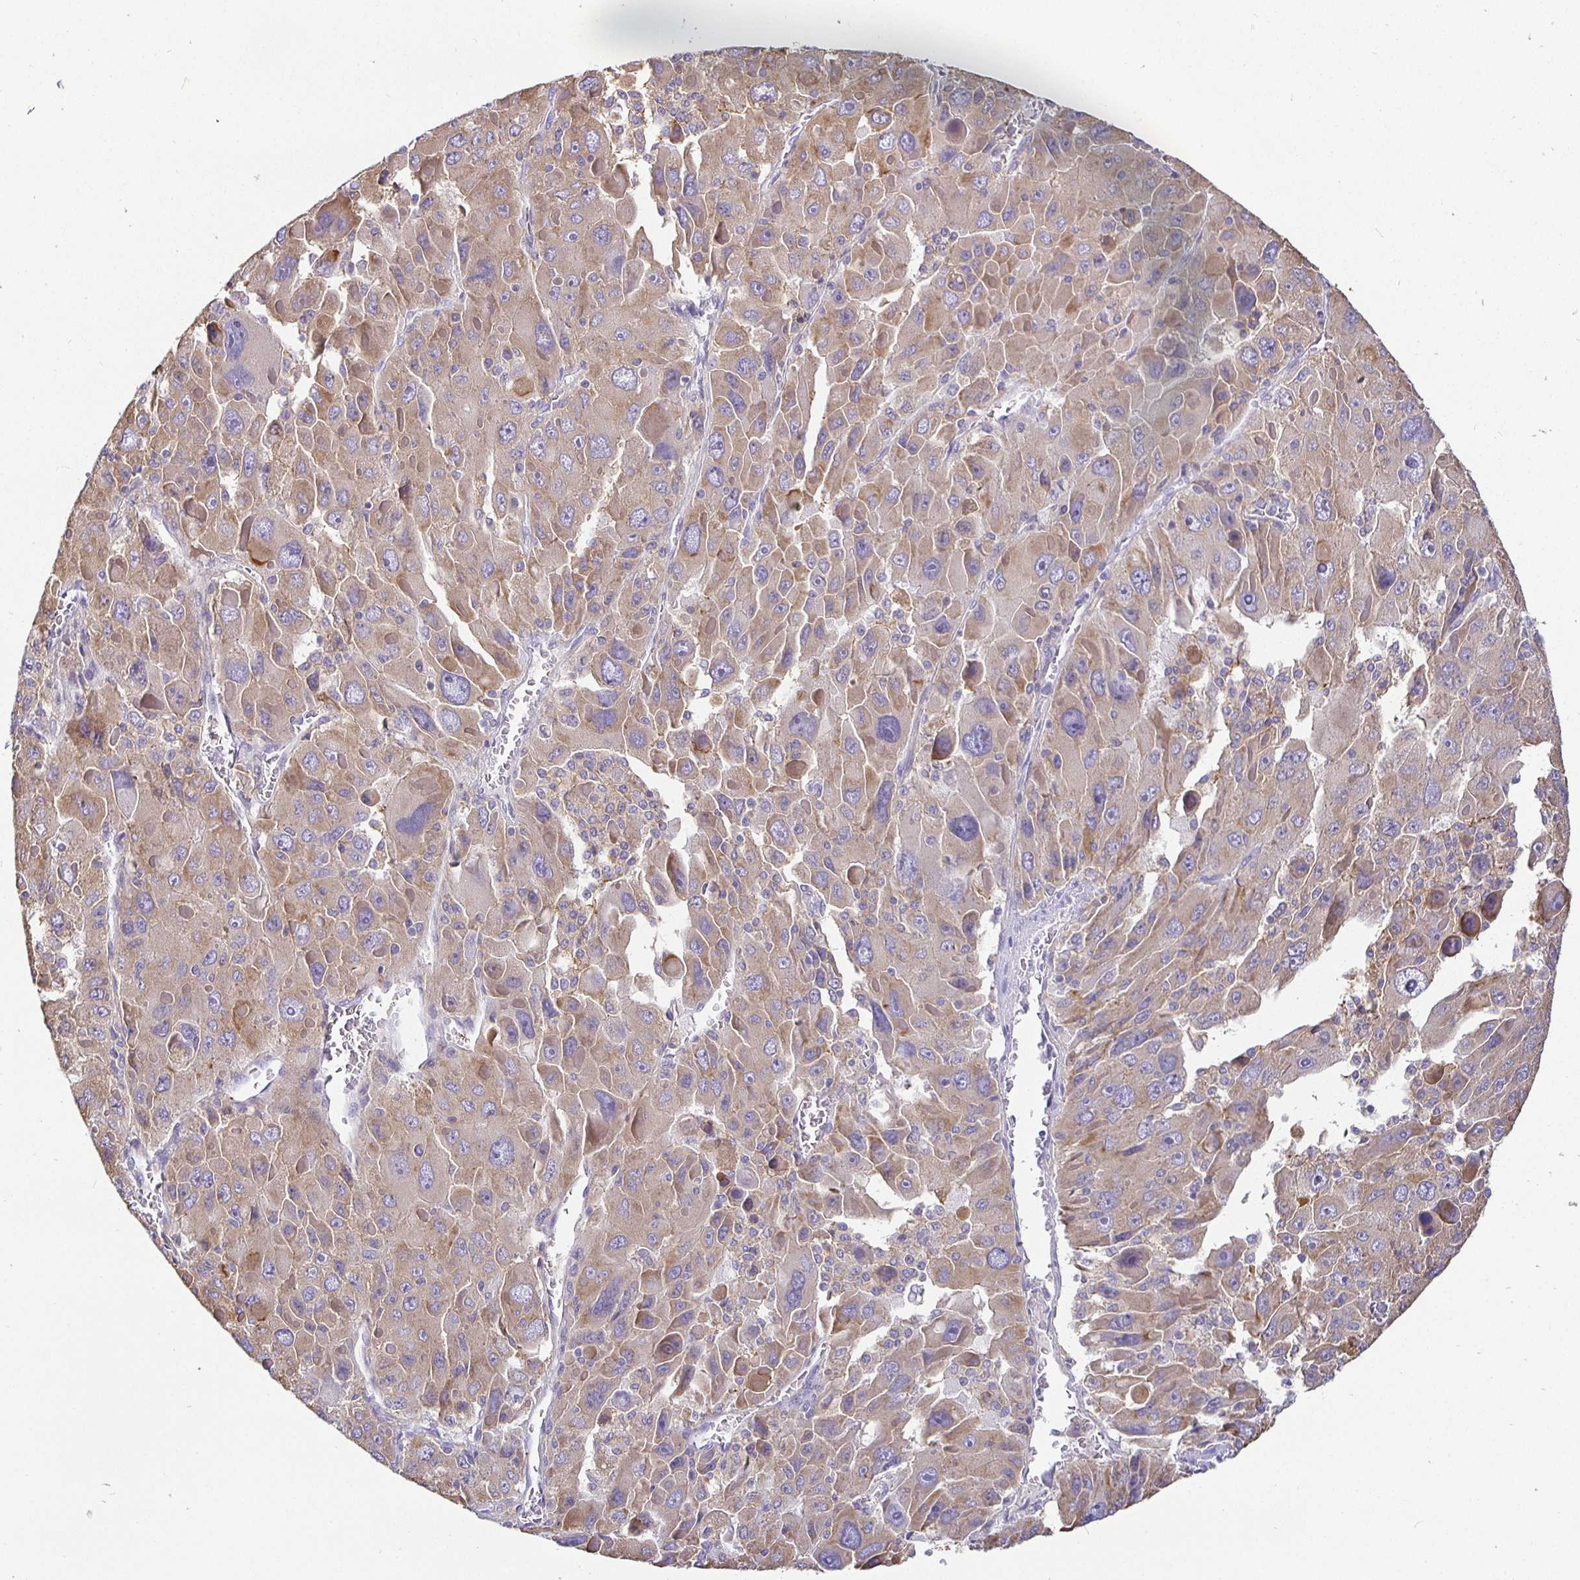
{"staining": {"intensity": "weak", "quantity": ">75%", "location": "cytoplasmic/membranous"}, "tissue": "liver cancer", "cell_type": "Tumor cells", "image_type": "cancer", "snomed": [{"axis": "morphology", "description": "Carcinoma, Hepatocellular, NOS"}, {"axis": "topography", "description": "Liver"}], "caption": "IHC of liver cancer (hepatocellular carcinoma) displays low levels of weak cytoplasmic/membranous staining in about >75% of tumor cells.", "gene": "SIRPA", "patient": {"sex": "female", "age": 41}}